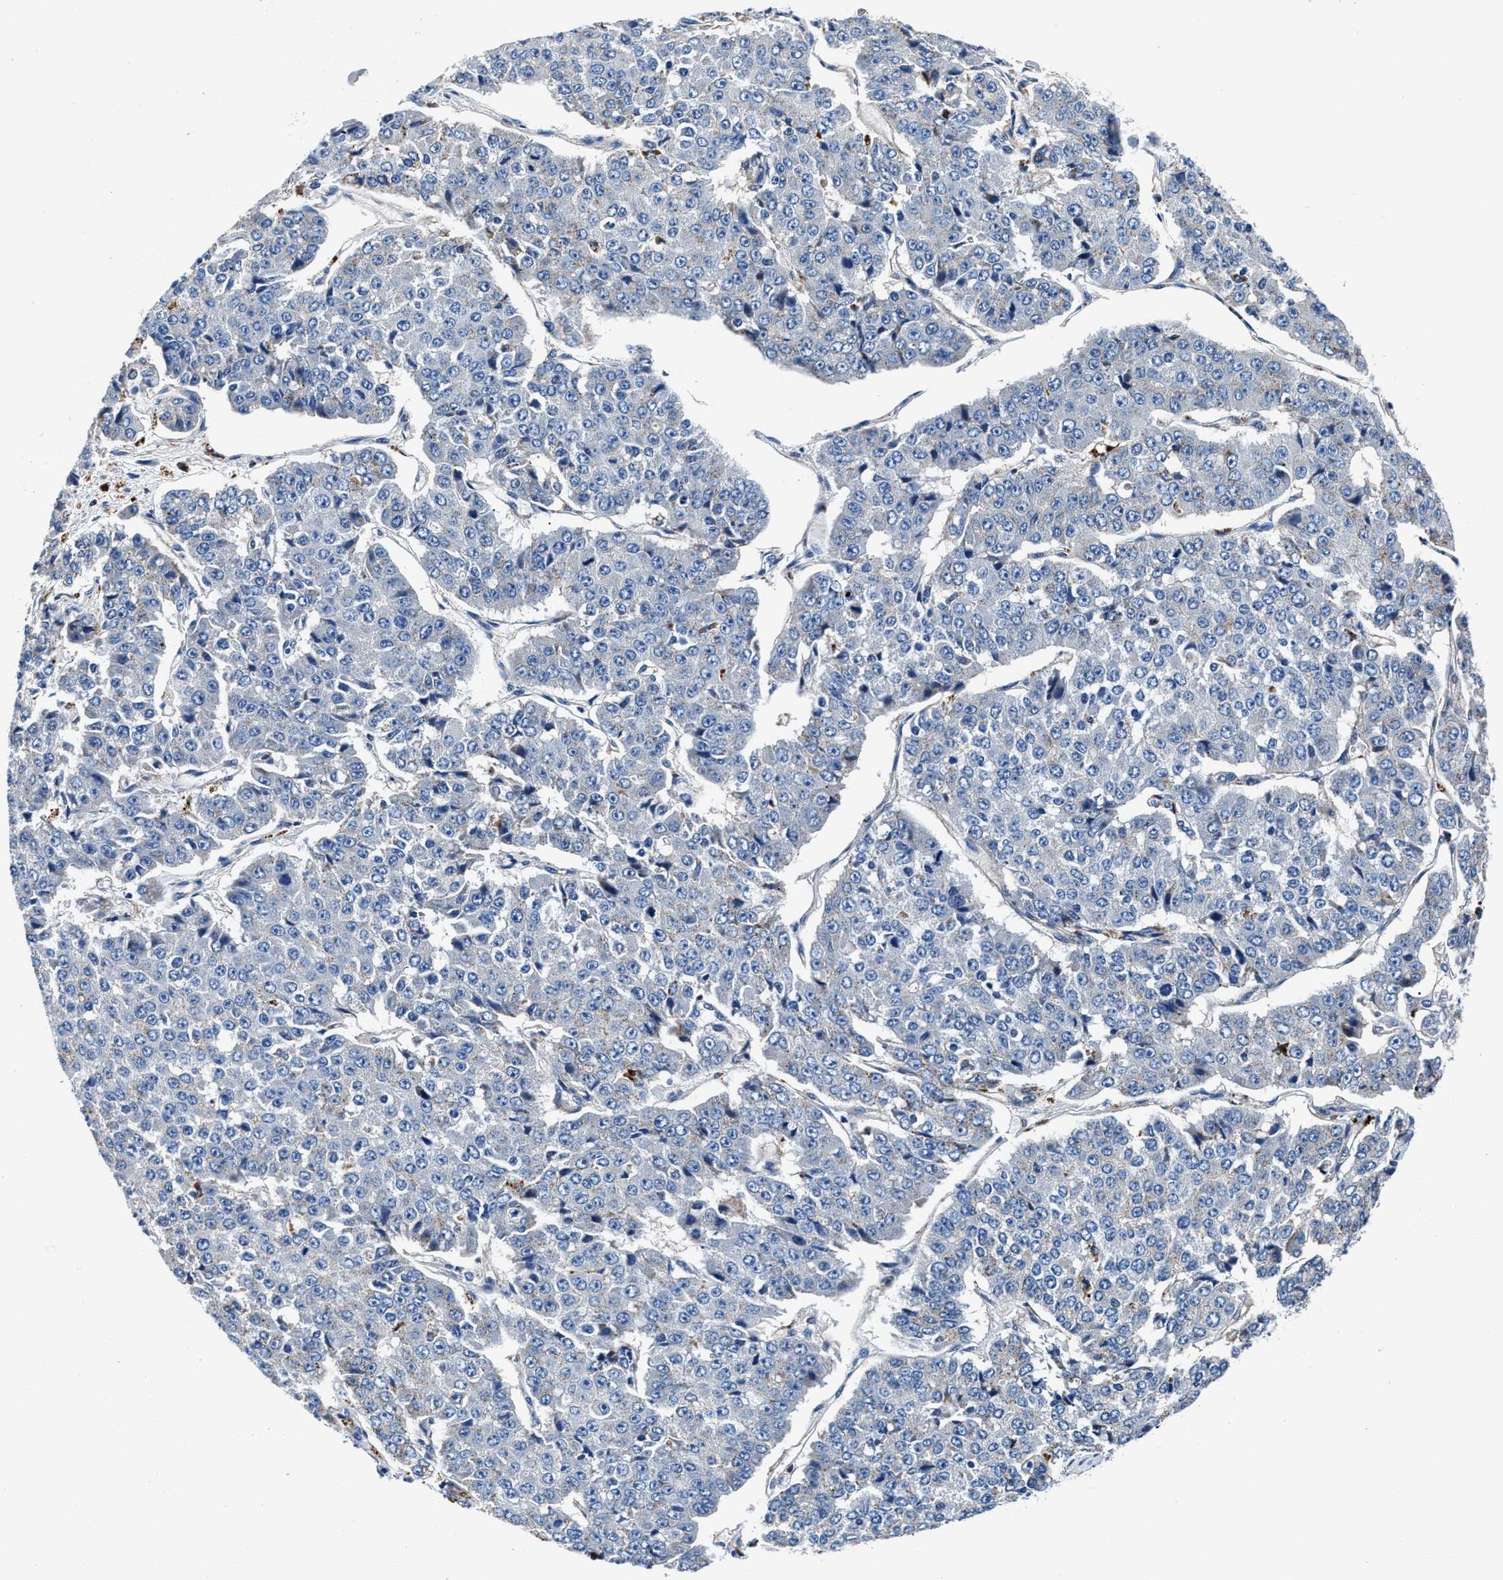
{"staining": {"intensity": "negative", "quantity": "none", "location": "none"}, "tissue": "pancreatic cancer", "cell_type": "Tumor cells", "image_type": "cancer", "snomed": [{"axis": "morphology", "description": "Adenocarcinoma, NOS"}, {"axis": "topography", "description": "Pancreas"}], "caption": "Tumor cells show no significant staining in pancreatic cancer.", "gene": "DAG1", "patient": {"sex": "male", "age": 50}}